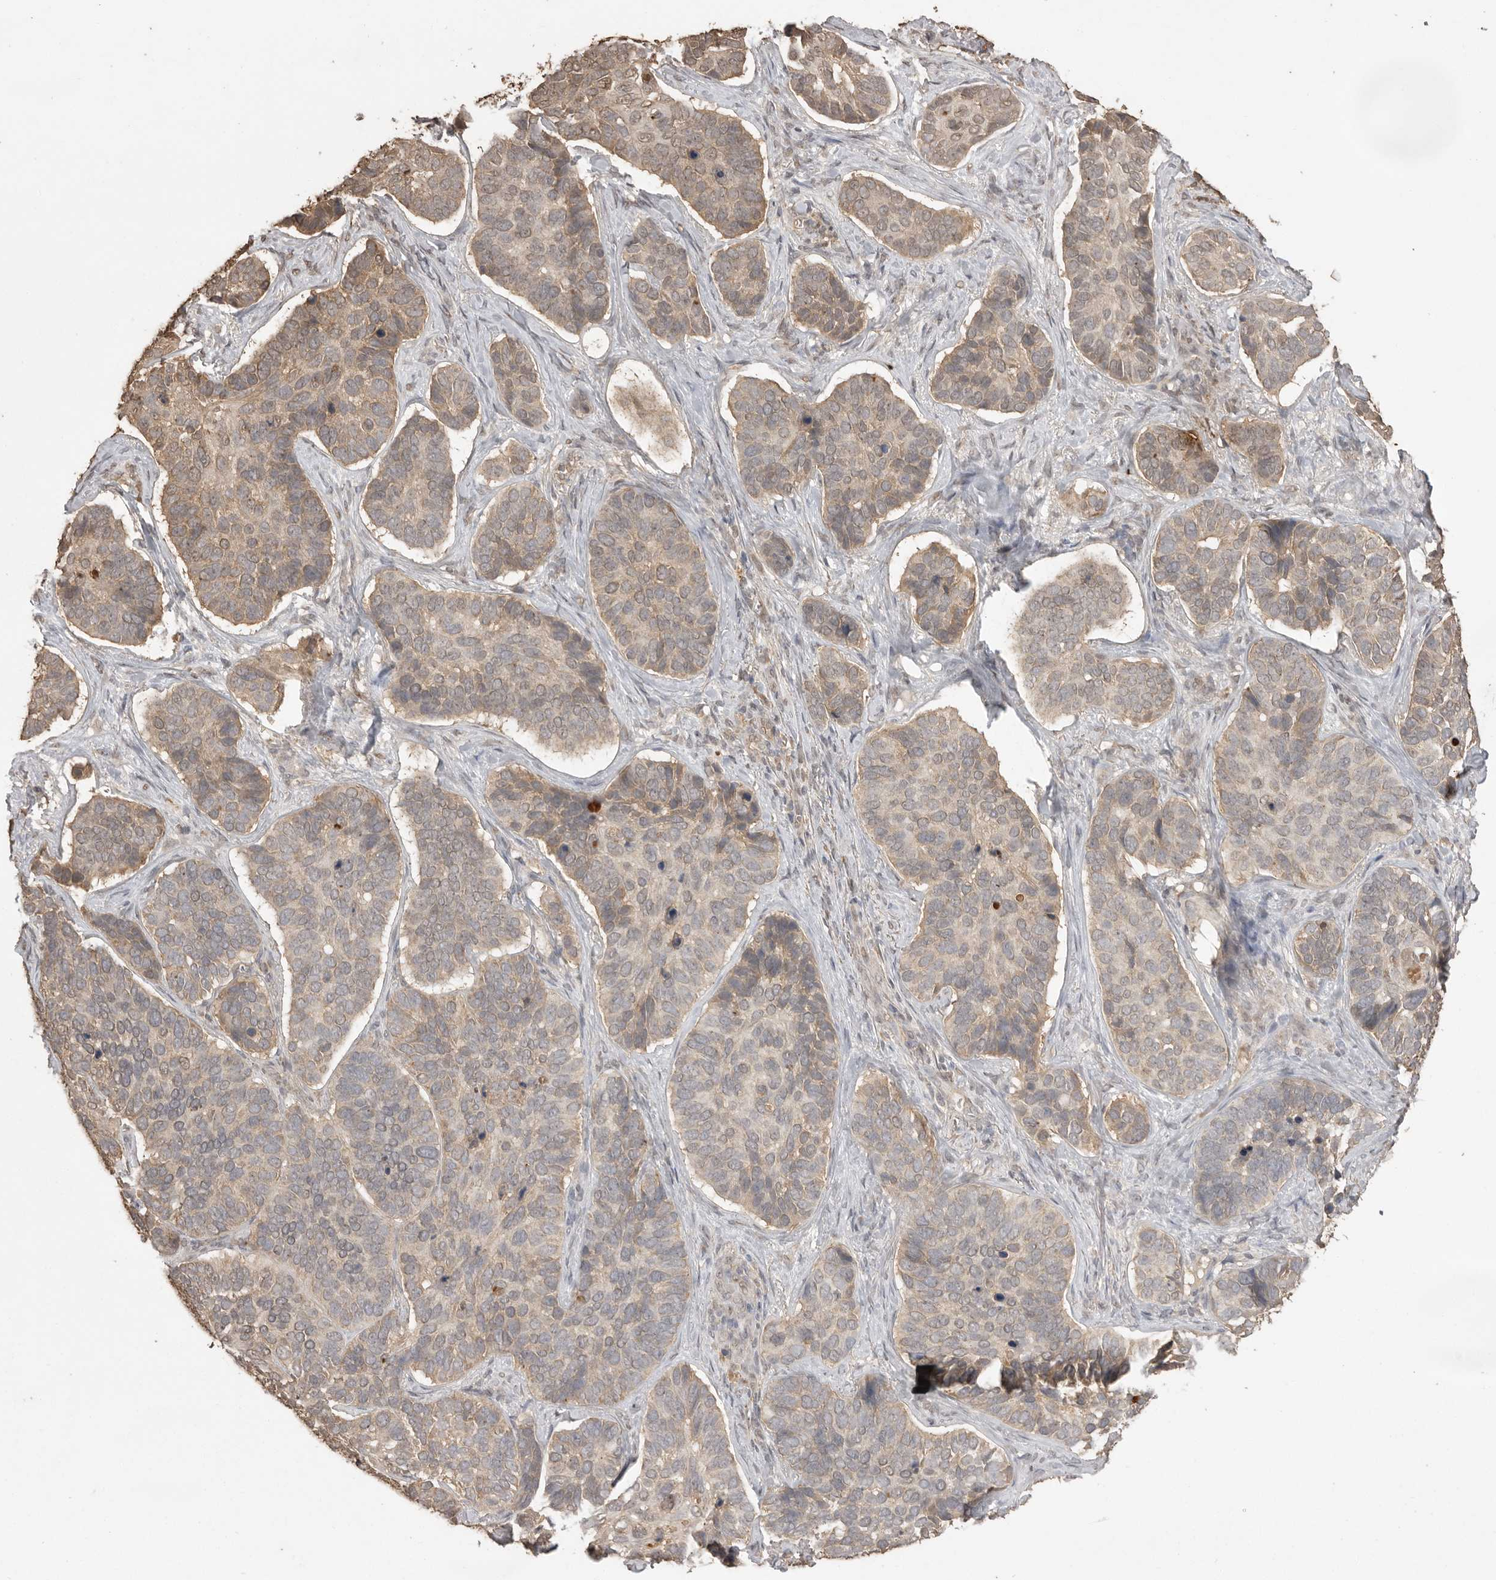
{"staining": {"intensity": "weak", "quantity": "25%-75%", "location": "cytoplasmic/membranous"}, "tissue": "skin cancer", "cell_type": "Tumor cells", "image_type": "cancer", "snomed": [{"axis": "morphology", "description": "Basal cell carcinoma"}, {"axis": "topography", "description": "Skin"}], "caption": "Human skin cancer (basal cell carcinoma) stained with a protein marker exhibits weak staining in tumor cells.", "gene": "JAG2", "patient": {"sex": "male", "age": 62}}